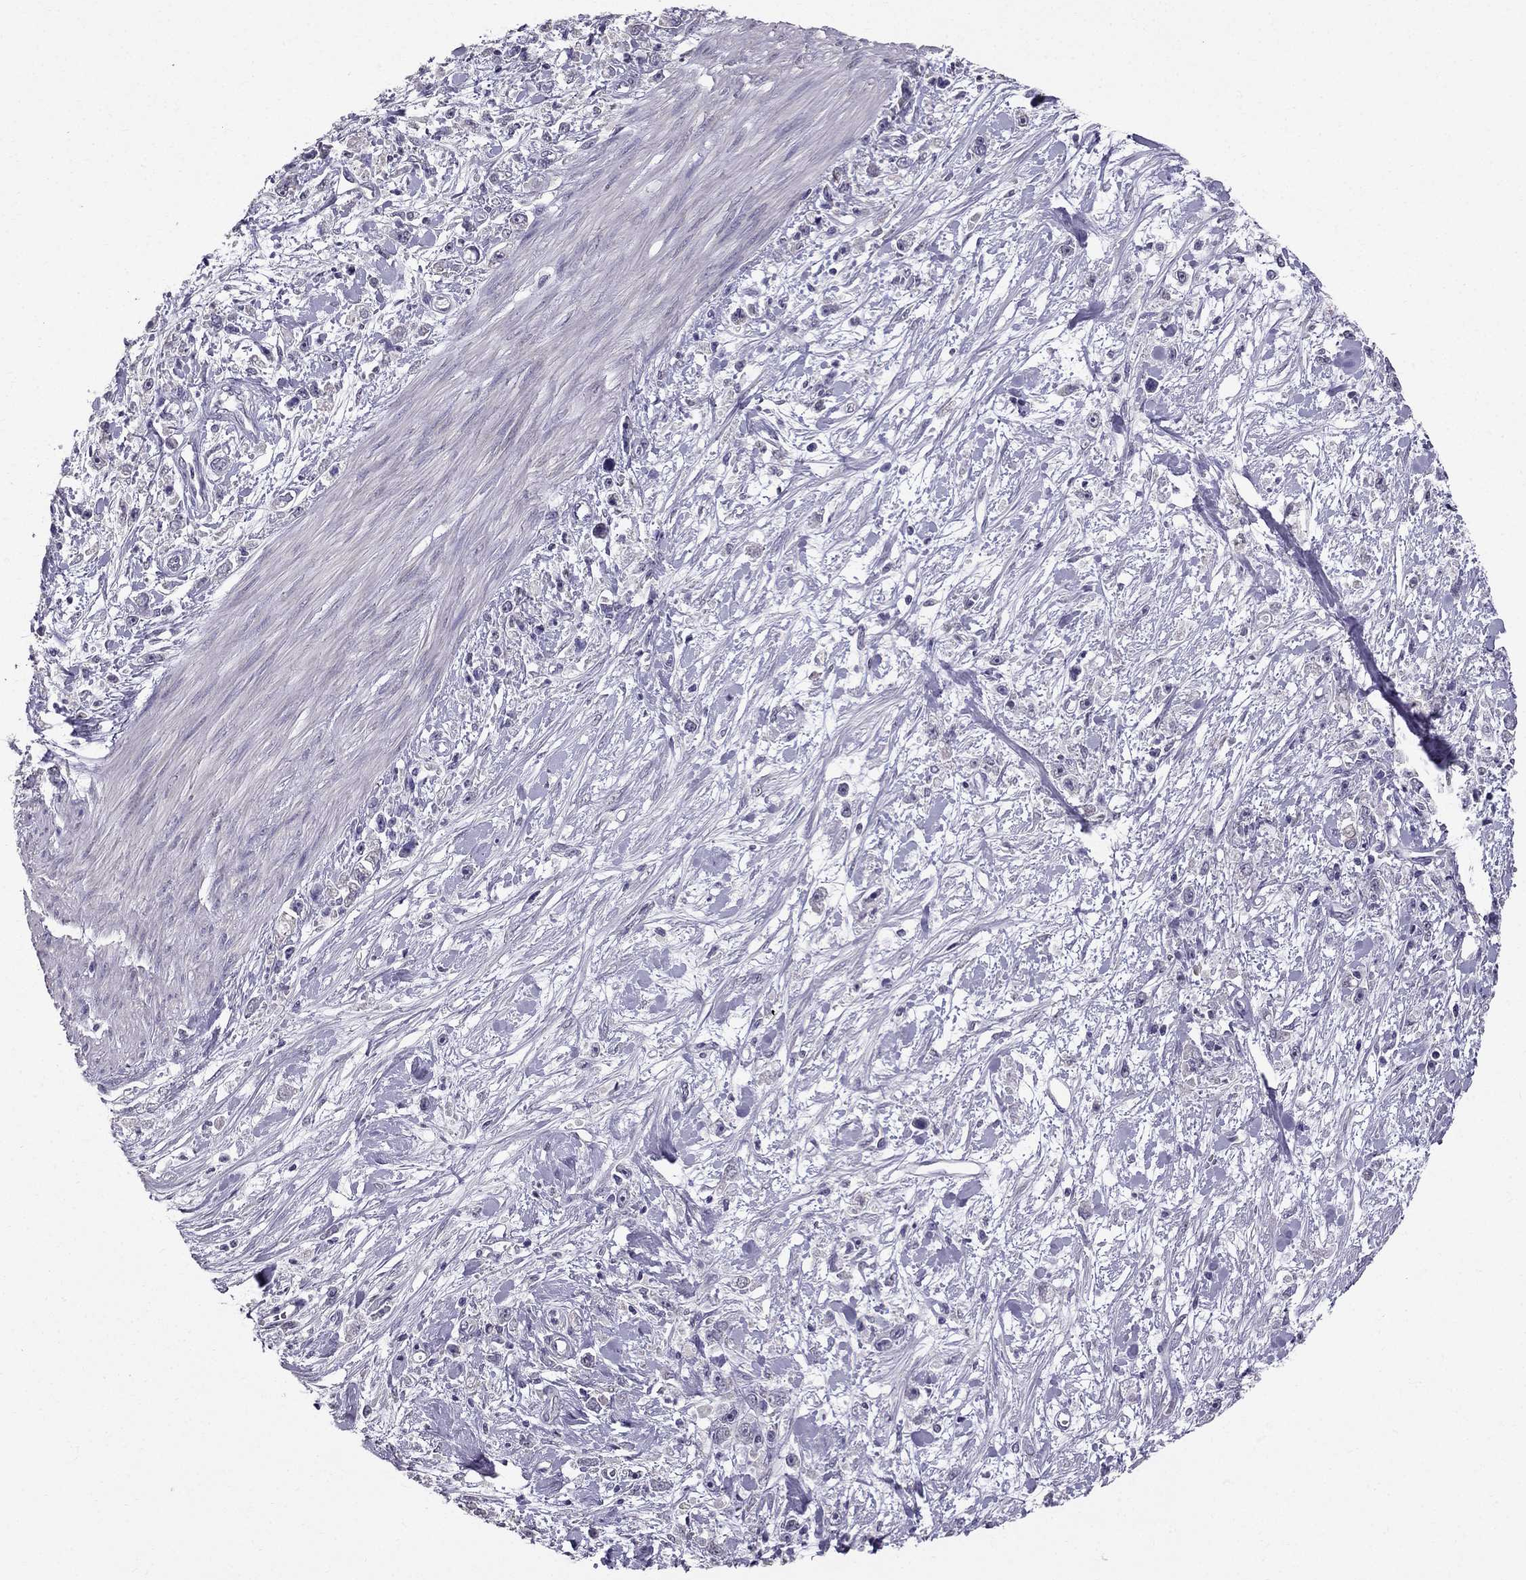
{"staining": {"intensity": "negative", "quantity": "none", "location": "none"}, "tissue": "stomach cancer", "cell_type": "Tumor cells", "image_type": "cancer", "snomed": [{"axis": "morphology", "description": "Adenocarcinoma, NOS"}, {"axis": "topography", "description": "Stomach"}], "caption": "Micrograph shows no significant protein positivity in tumor cells of adenocarcinoma (stomach).", "gene": "SCG5", "patient": {"sex": "female", "age": 59}}